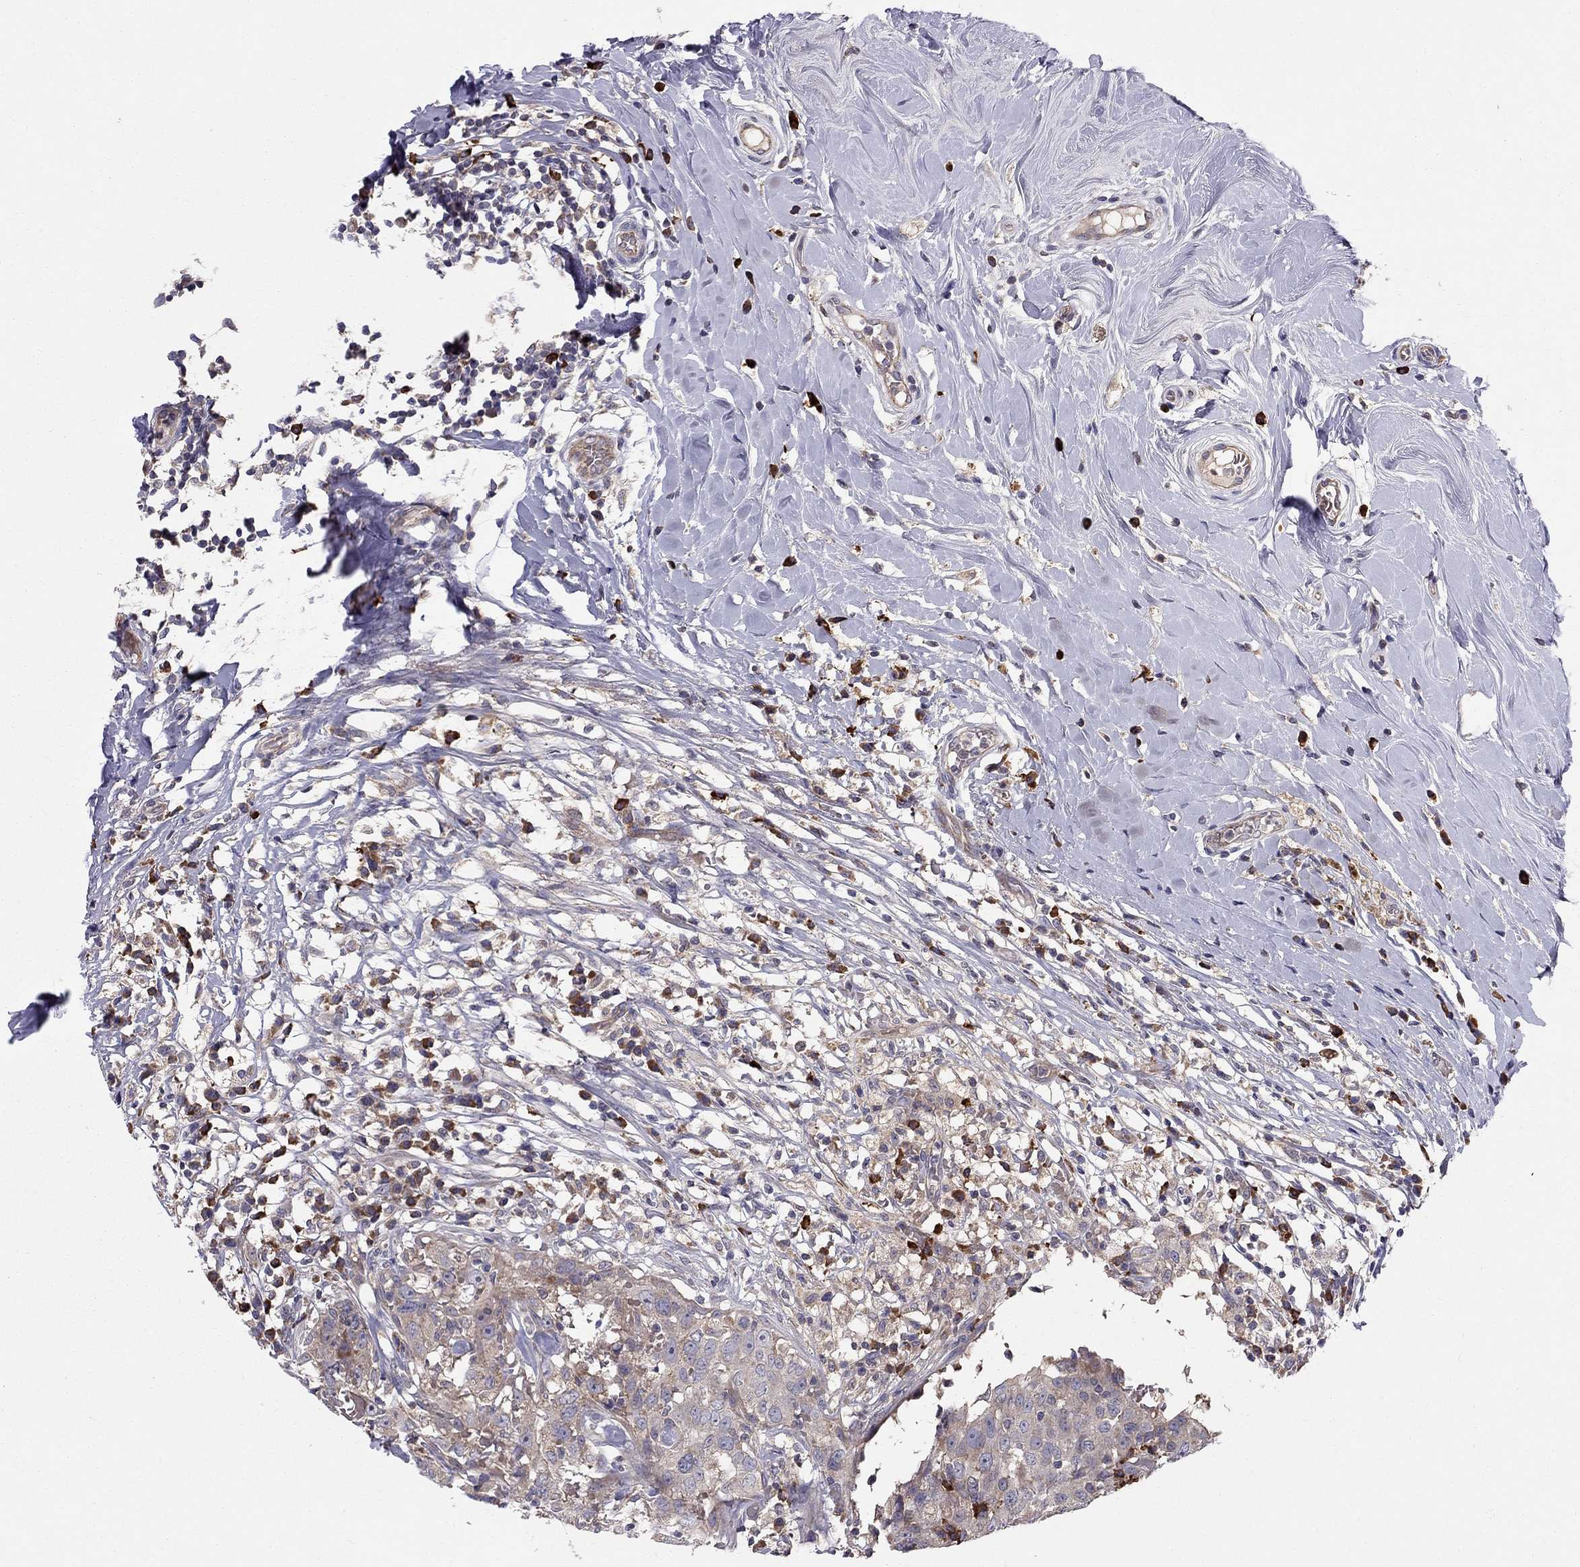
{"staining": {"intensity": "moderate", "quantity": "25%-75%", "location": "cytoplasmic/membranous"}, "tissue": "breast cancer", "cell_type": "Tumor cells", "image_type": "cancer", "snomed": [{"axis": "morphology", "description": "Duct carcinoma"}, {"axis": "topography", "description": "Breast"}], "caption": "Brown immunohistochemical staining in breast cancer (invasive ductal carcinoma) exhibits moderate cytoplasmic/membranous staining in about 25%-75% of tumor cells.", "gene": "PIK3CG", "patient": {"sex": "female", "age": 27}}